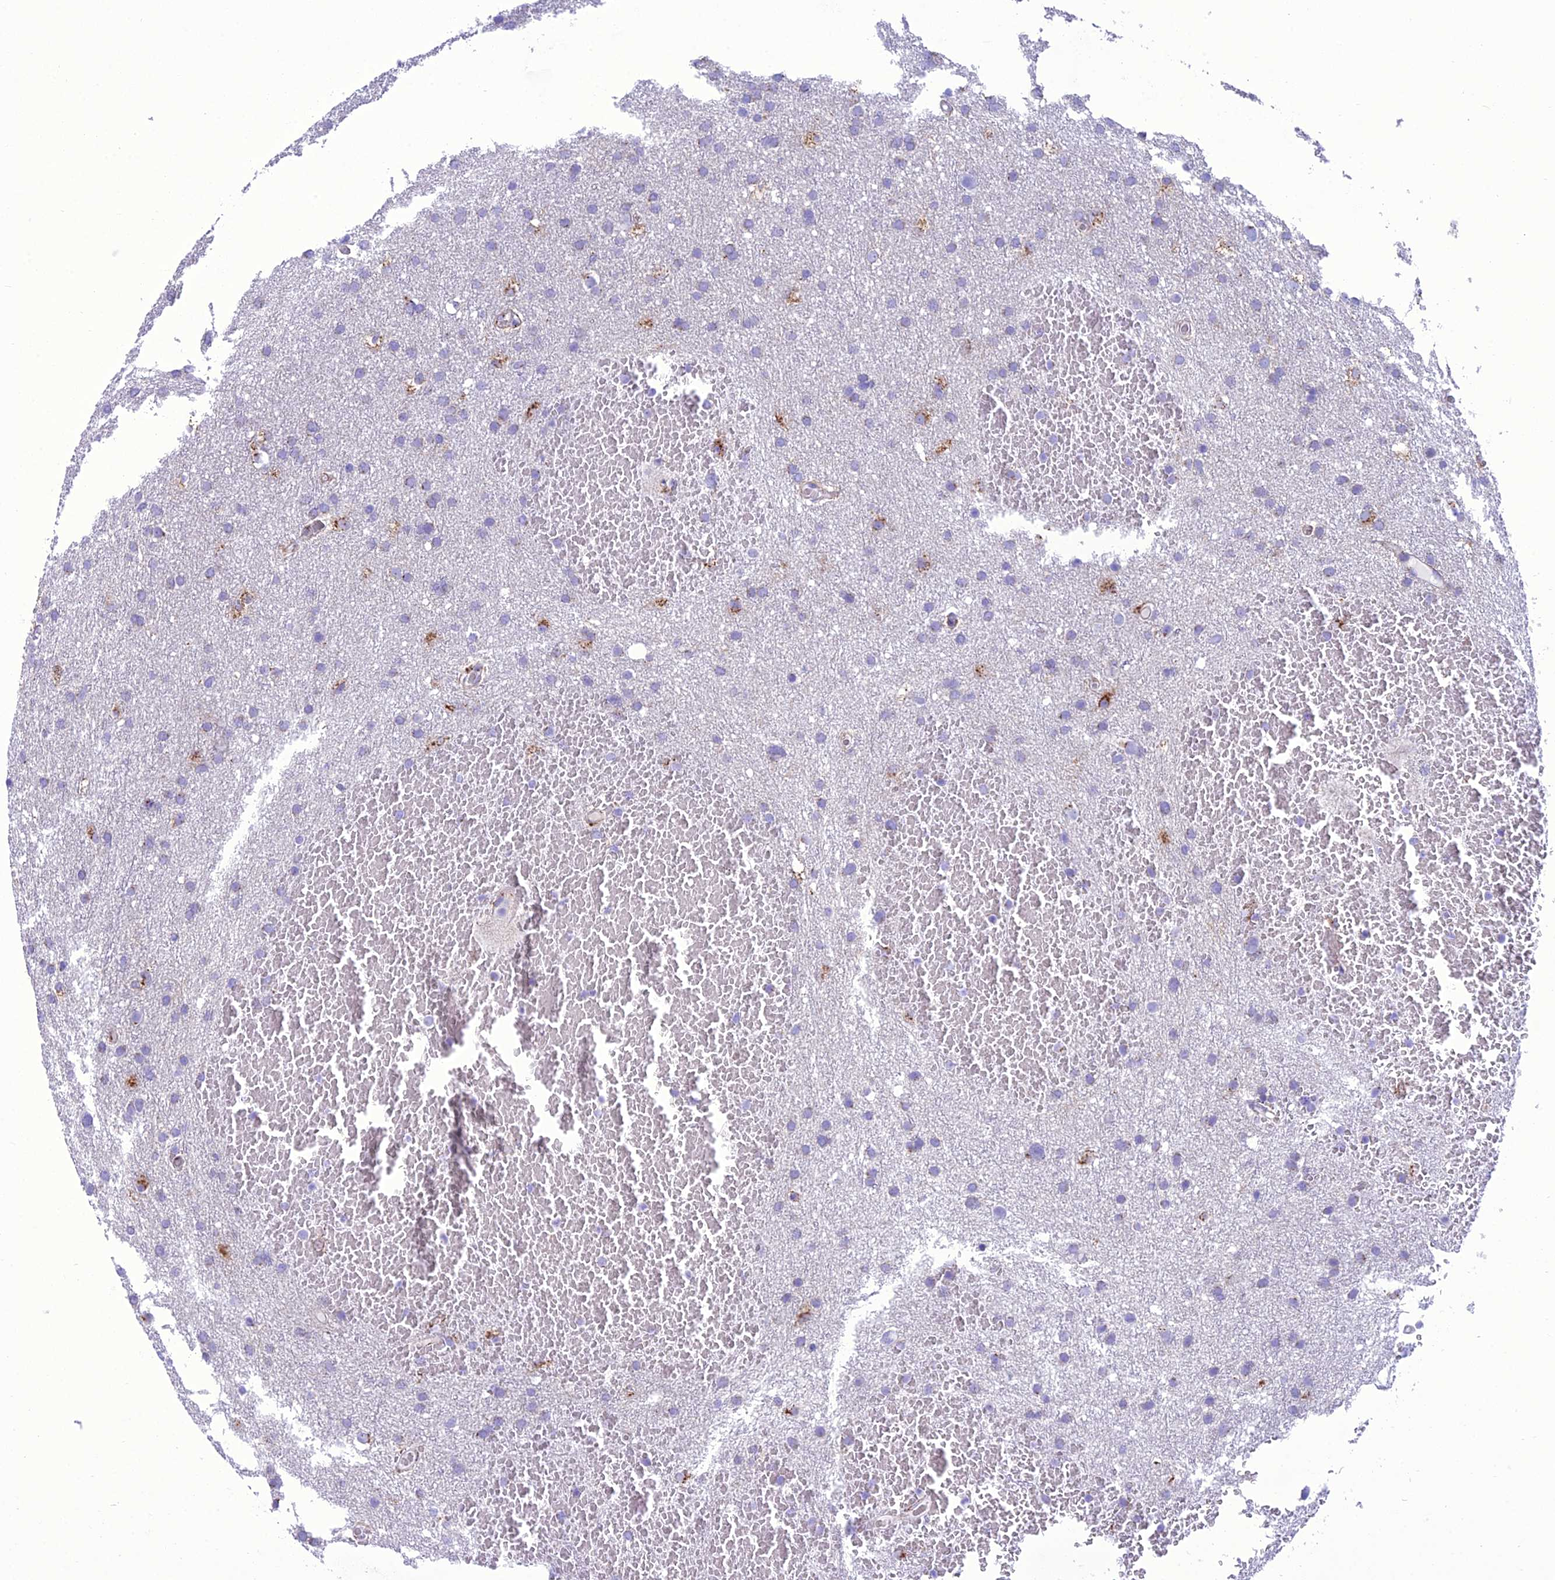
{"staining": {"intensity": "moderate", "quantity": "<25%", "location": "cytoplasmic/membranous"}, "tissue": "glioma", "cell_type": "Tumor cells", "image_type": "cancer", "snomed": [{"axis": "morphology", "description": "Glioma, malignant, High grade"}, {"axis": "topography", "description": "Cerebral cortex"}], "caption": "Protein expression analysis of human malignant glioma (high-grade) reveals moderate cytoplasmic/membranous staining in about <25% of tumor cells. Using DAB (3,3'-diaminobenzidine) (brown) and hematoxylin (blue) stains, captured at high magnification using brightfield microscopy.", "gene": "GOLM2", "patient": {"sex": "female", "age": 36}}